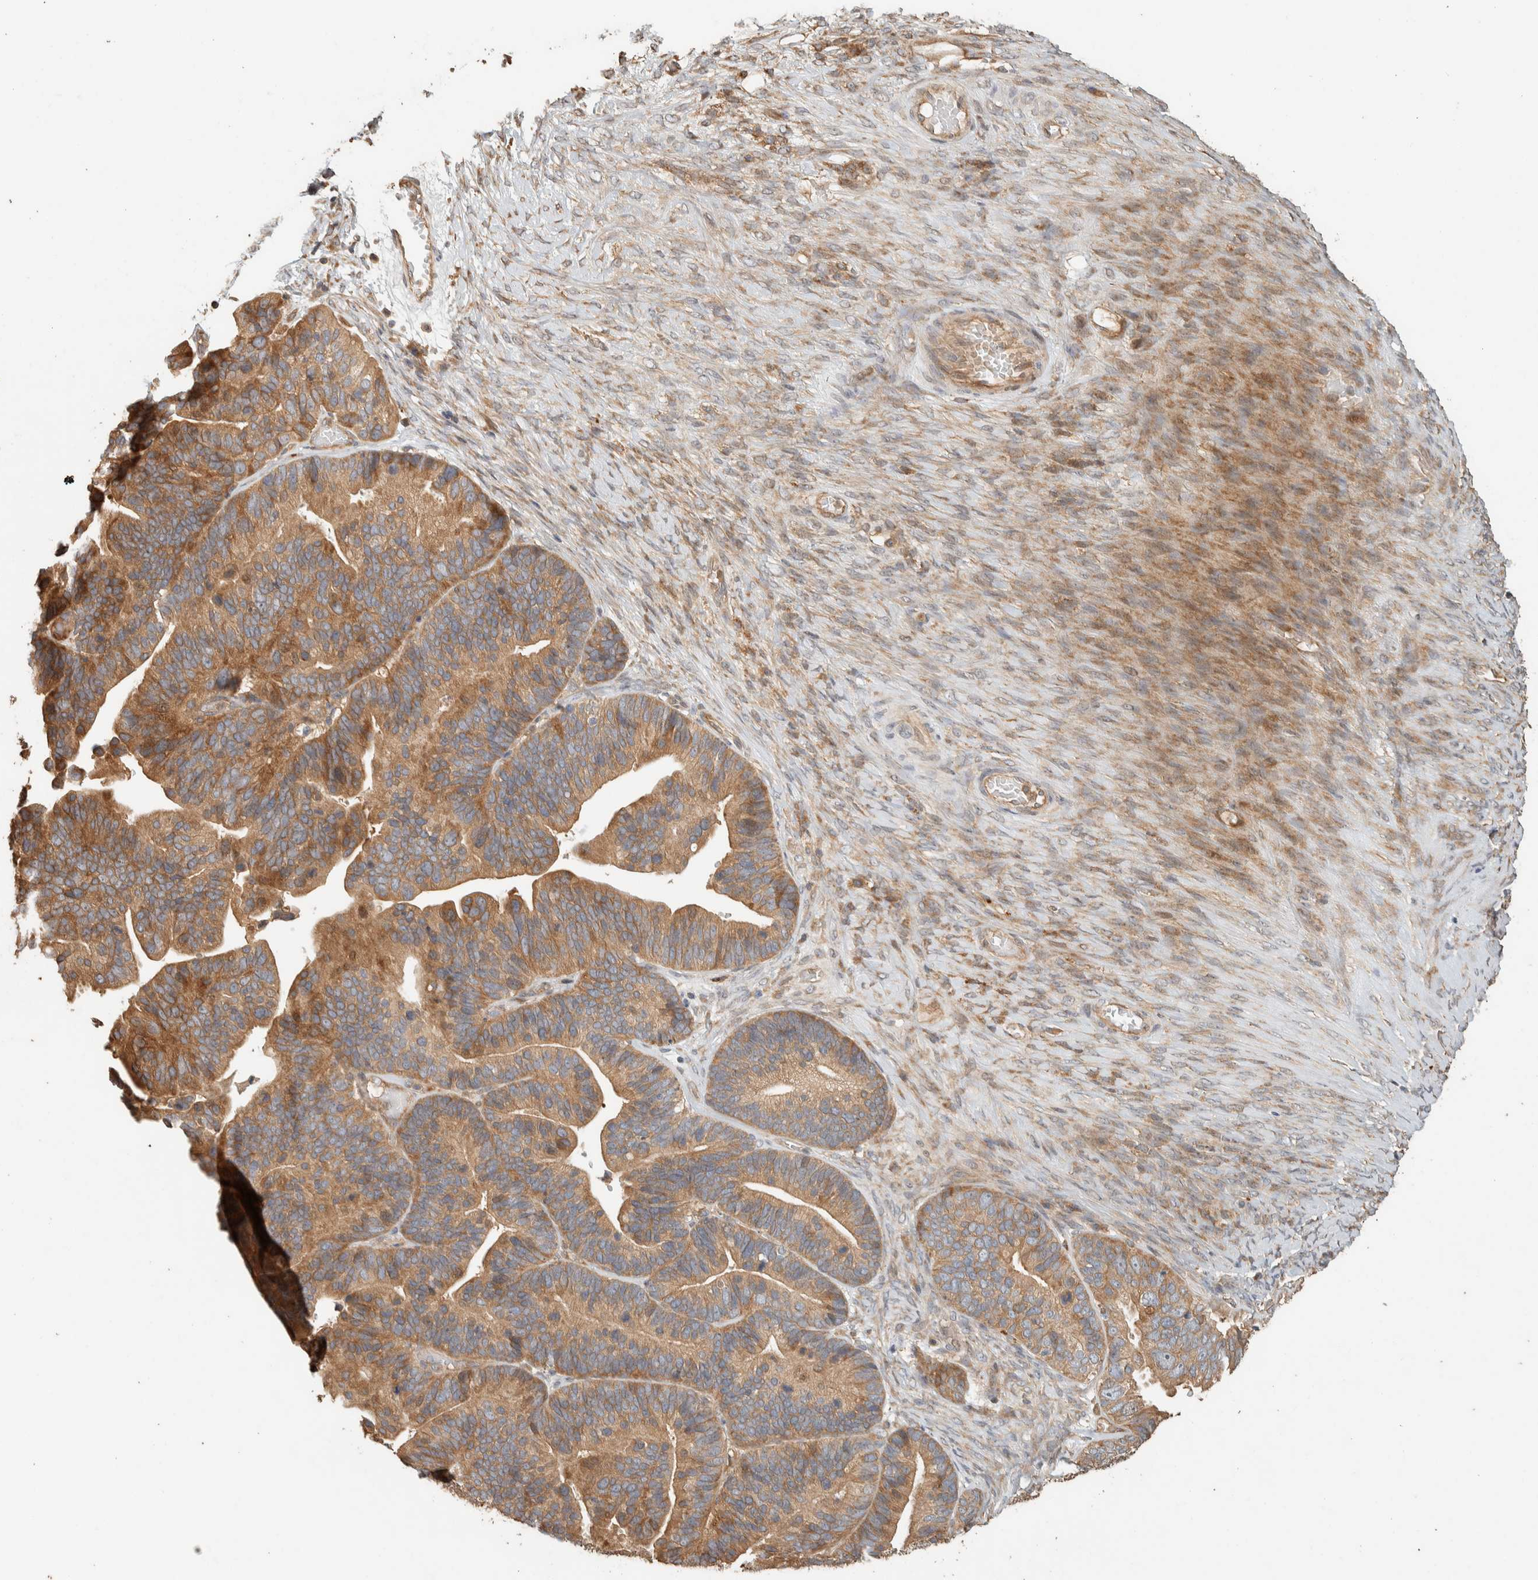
{"staining": {"intensity": "moderate", "quantity": ">75%", "location": "cytoplasmic/membranous"}, "tissue": "ovarian cancer", "cell_type": "Tumor cells", "image_type": "cancer", "snomed": [{"axis": "morphology", "description": "Cystadenocarcinoma, serous, NOS"}, {"axis": "topography", "description": "Ovary"}], "caption": "IHC image of ovarian cancer stained for a protein (brown), which demonstrates medium levels of moderate cytoplasmic/membranous staining in about >75% of tumor cells.", "gene": "EXOC7", "patient": {"sex": "female", "age": 56}}